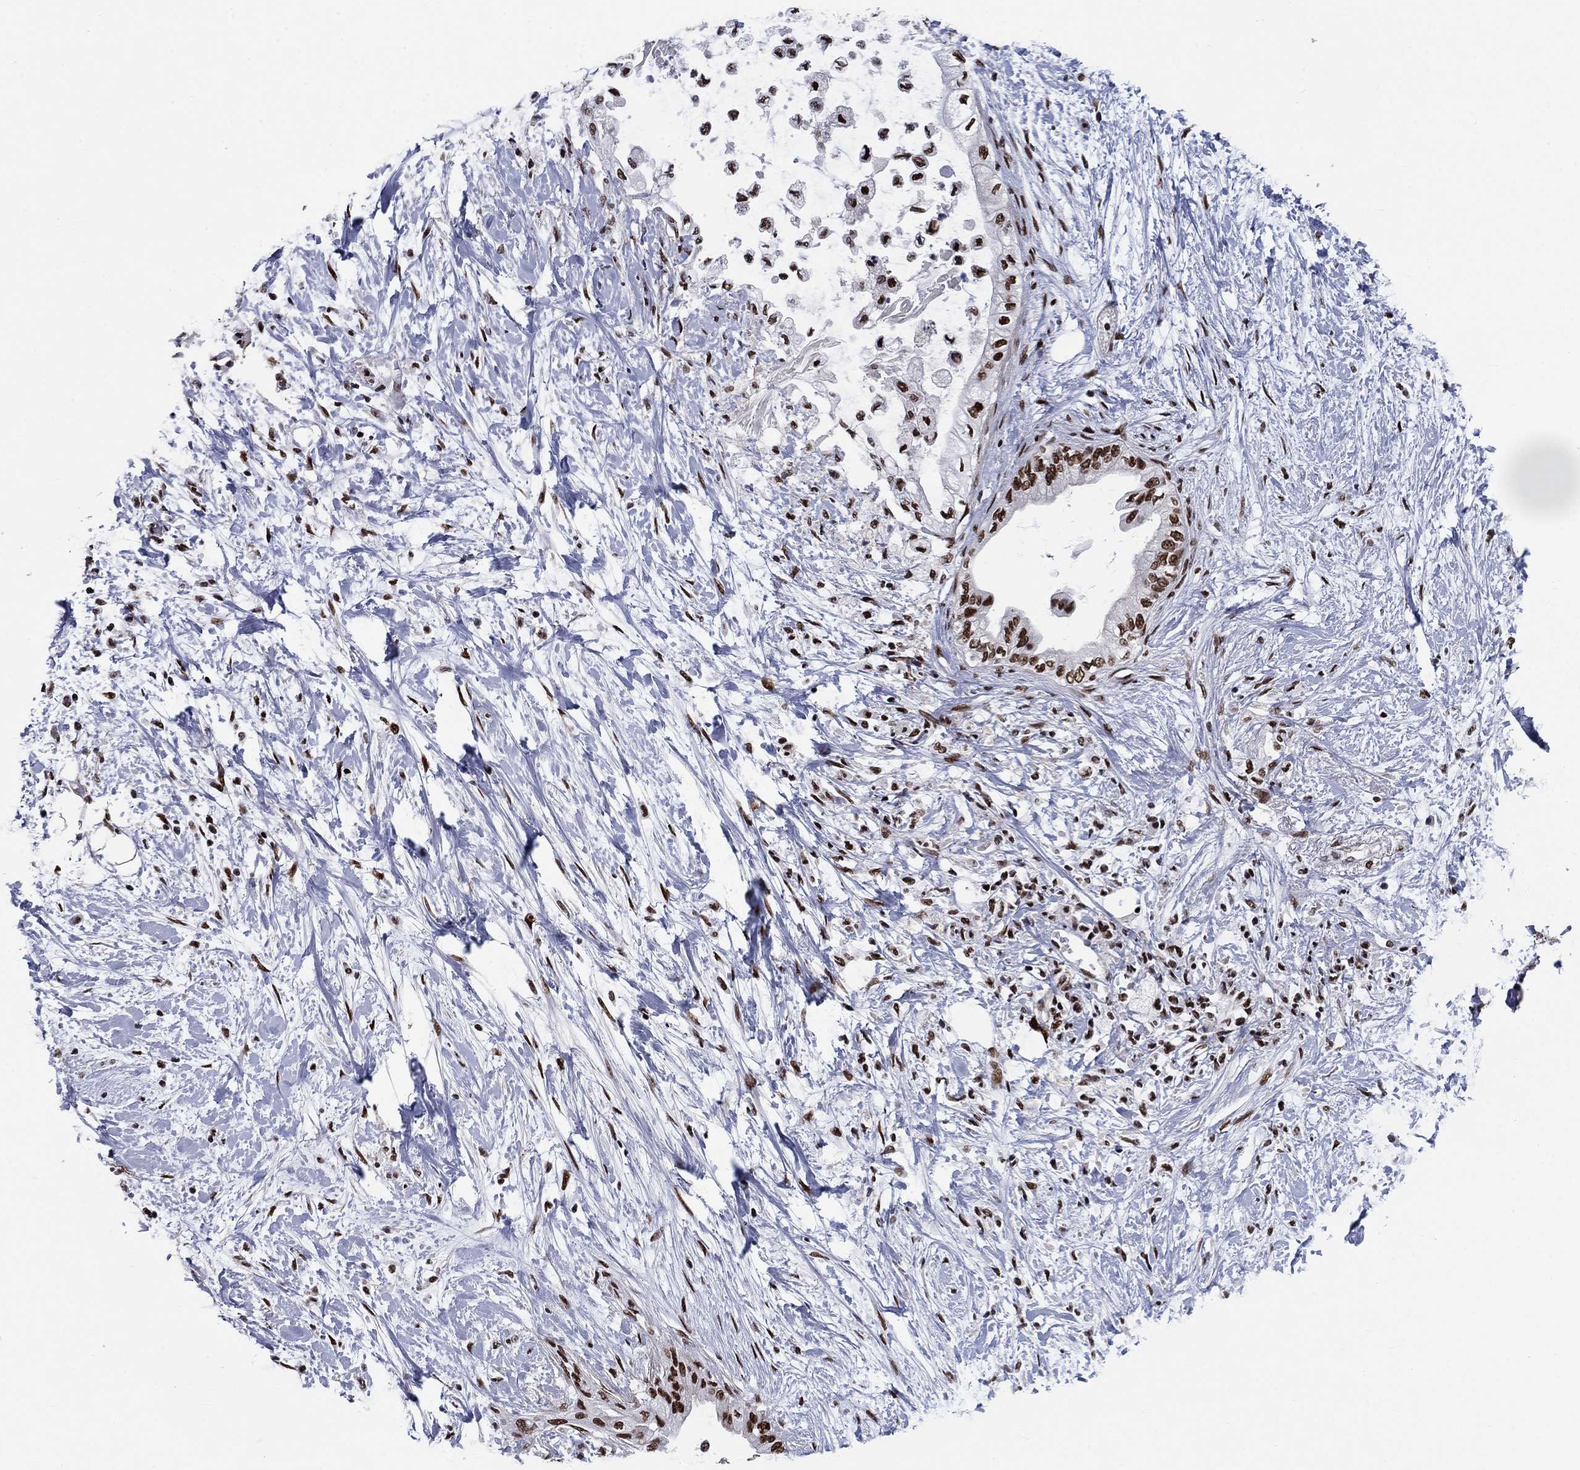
{"staining": {"intensity": "strong", "quantity": ">75%", "location": "nuclear"}, "tissue": "pancreatic cancer", "cell_type": "Tumor cells", "image_type": "cancer", "snomed": [{"axis": "morphology", "description": "Normal tissue, NOS"}, {"axis": "morphology", "description": "Adenocarcinoma, NOS"}, {"axis": "topography", "description": "Pancreas"}, {"axis": "topography", "description": "Duodenum"}], "caption": "Immunohistochemical staining of human pancreatic adenocarcinoma demonstrates high levels of strong nuclear positivity in approximately >75% of tumor cells.", "gene": "RPRD1B", "patient": {"sex": "female", "age": 60}}